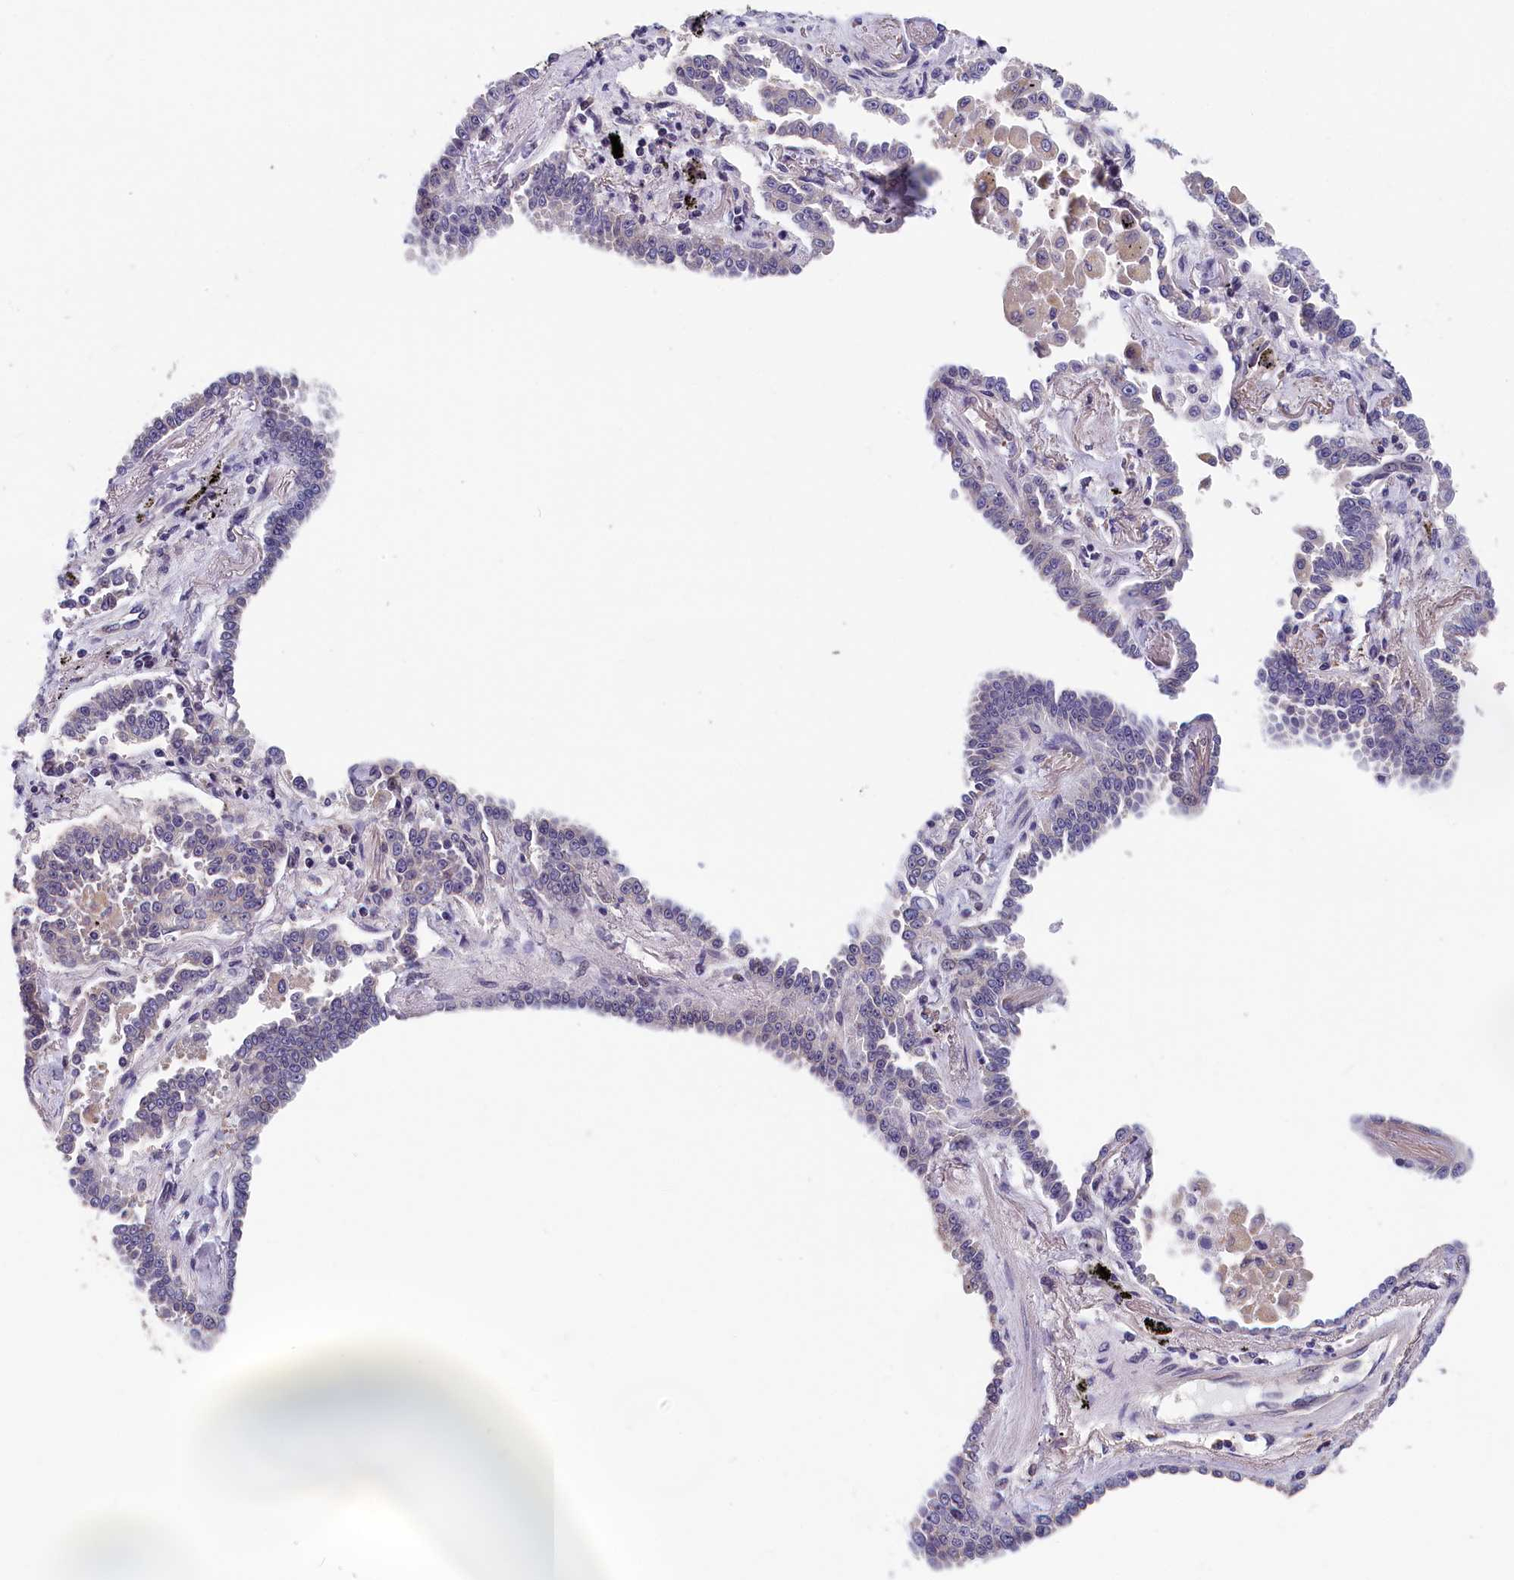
{"staining": {"intensity": "negative", "quantity": "none", "location": "none"}, "tissue": "lung cancer", "cell_type": "Tumor cells", "image_type": "cancer", "snomed": [{"axis": "morphology", "description": "Adenocarcinoma, NOS"}, {"axis": "topography", "description": "Lung"}], "caption": "Immunohistochemistry (IHC) photomicrograph of neoplastic tissue: human lung cancer stained with DAB (3,3'-diaminobenzidine) demonstrates no significant protein expression in tumor cells. (Stains: DAB immunohistochemistry (IHC) with hematoxylin counter stain, Microscopy: brightfield microscopy at high magnification).", "gene": "TMEM116", "patient": {"sex": "male", "age": 67}}